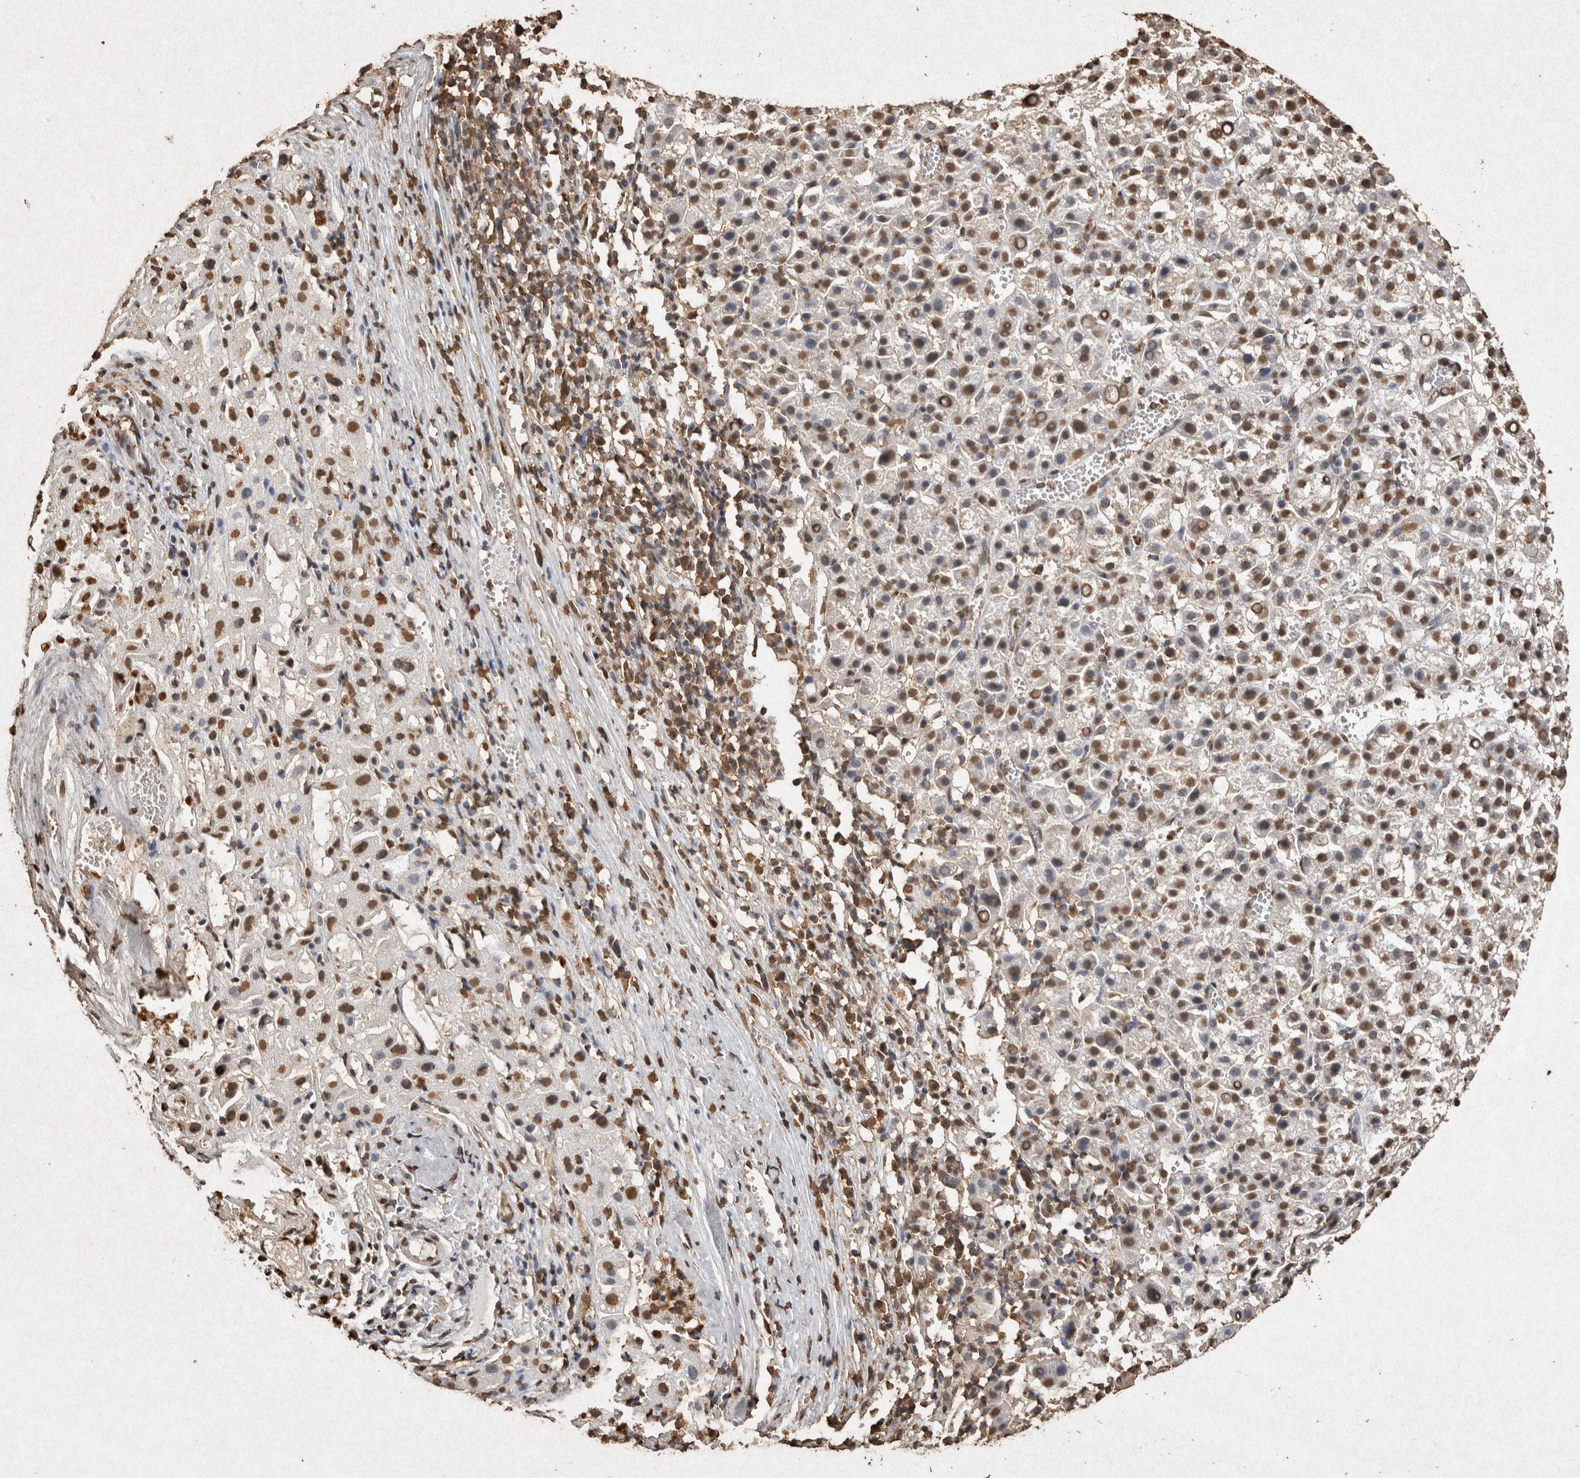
{"staining": {"intensity": "moderate", "quantity": ">75%", "location": "nuclear"}, "tissue": "liver cancer", "cell_type": "Tumor cells", "image_type": "cancer", "snomed": [{"axis": "morphology", "description": "Carcinoma, Hepatocellular, NOS"}, {"axis": "topography", "description": "Liver"}], "caption": "Liver cancer was stained to show a protein in brown. There is medium levels of moderate nuclear positivity in about >75% of tumor cells. (DAB (3,3'-diaminobenzidine) = brown stain, brightfield microscopy at high magnification).", "gene": "FSTL3", "patient": {"sex": "female", "age": 58}}